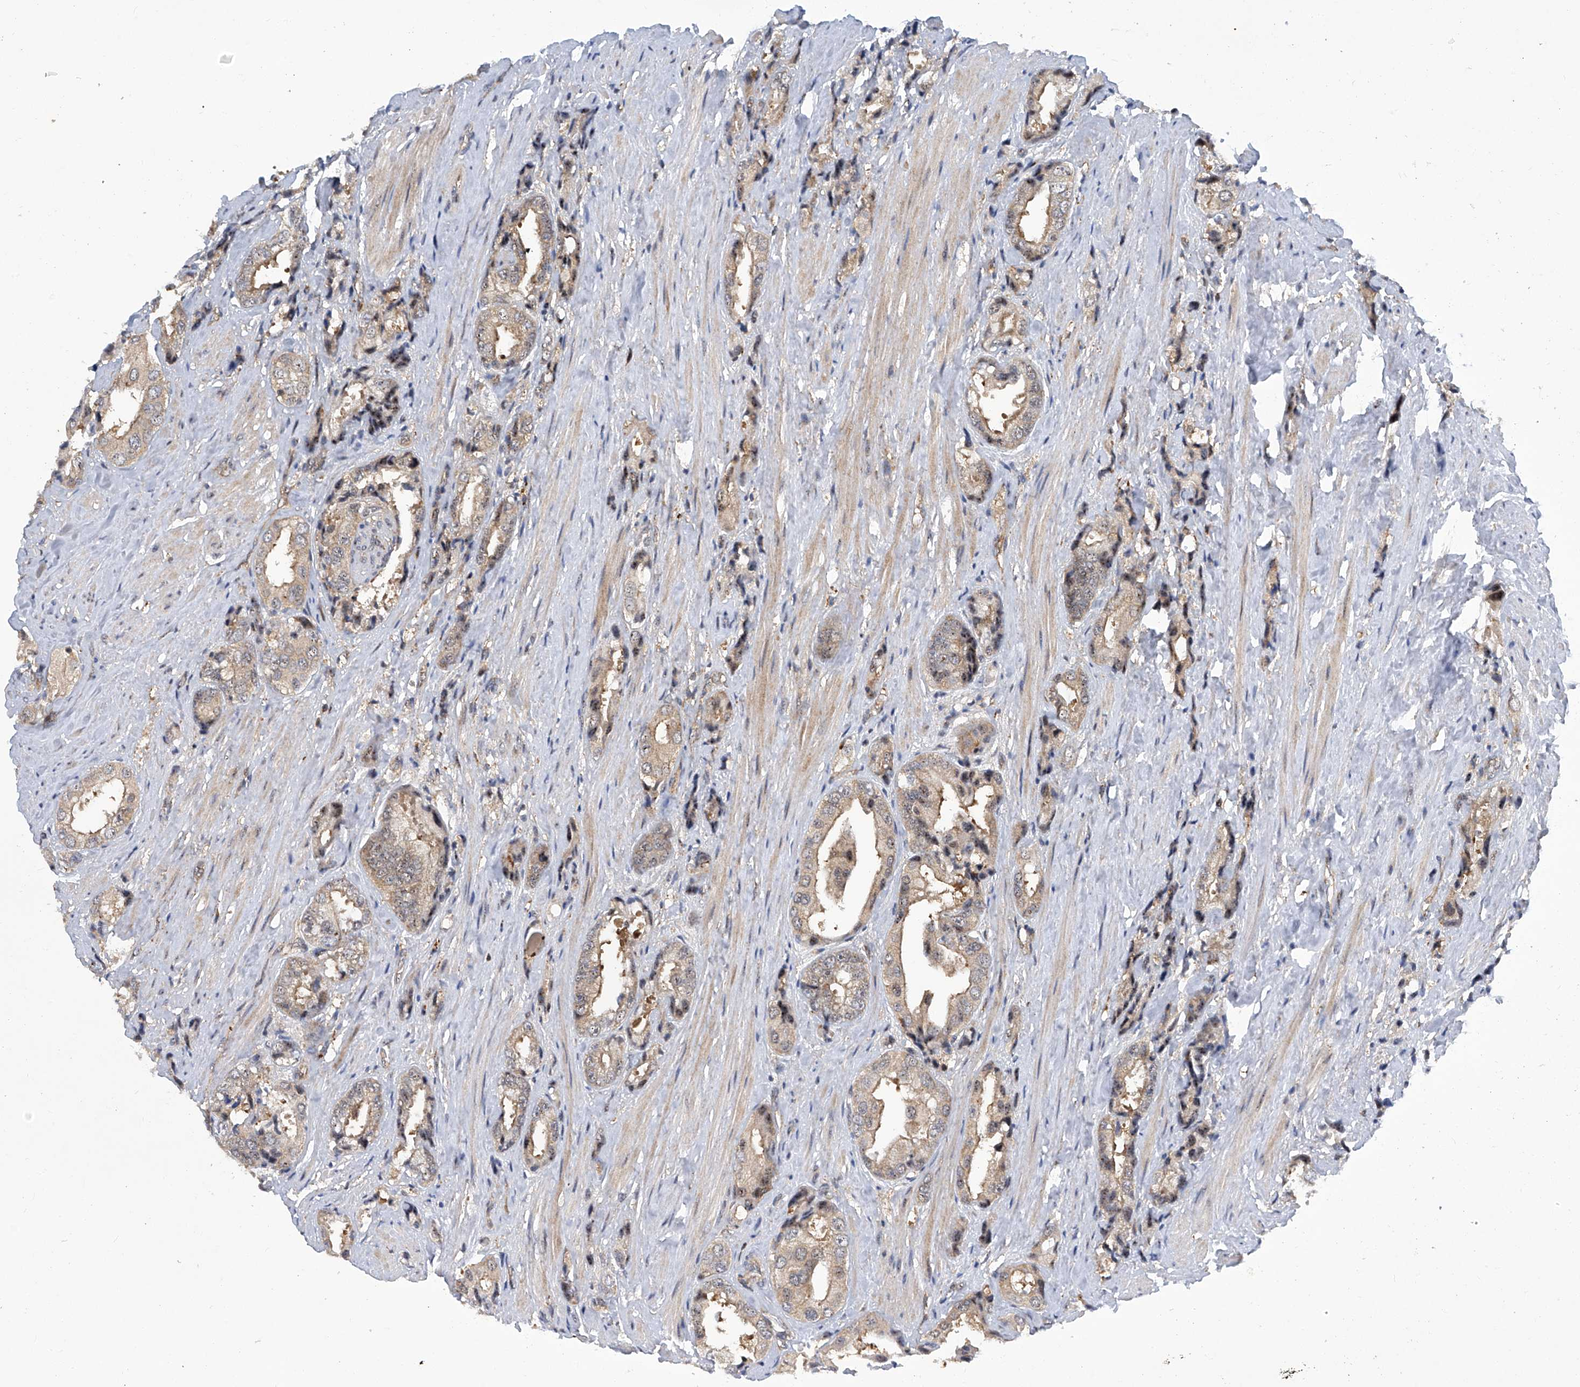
{"staining": {"intensity": "weak", "quantity": "25%-75%", "location": "cytoplasmic/membranous"}, "tissue": "prostate cancer", "cell_type": "Tumor cells", "image_type": "cancer", "snomed": [{"axis": "morphology", "description": "Adenocarcinoma, High grade"}, {"axis": "topography", "description": "Prostate"}], "caption": "This is an image of immunohistochemistry (IHC) staining of high-grade adenocarcinoma (prostate), which shows weak positivity in the cytoplasmic/membranous of tumor cells.", "gene": "CISH", "patient": {"sex": "male", "age": 61}}